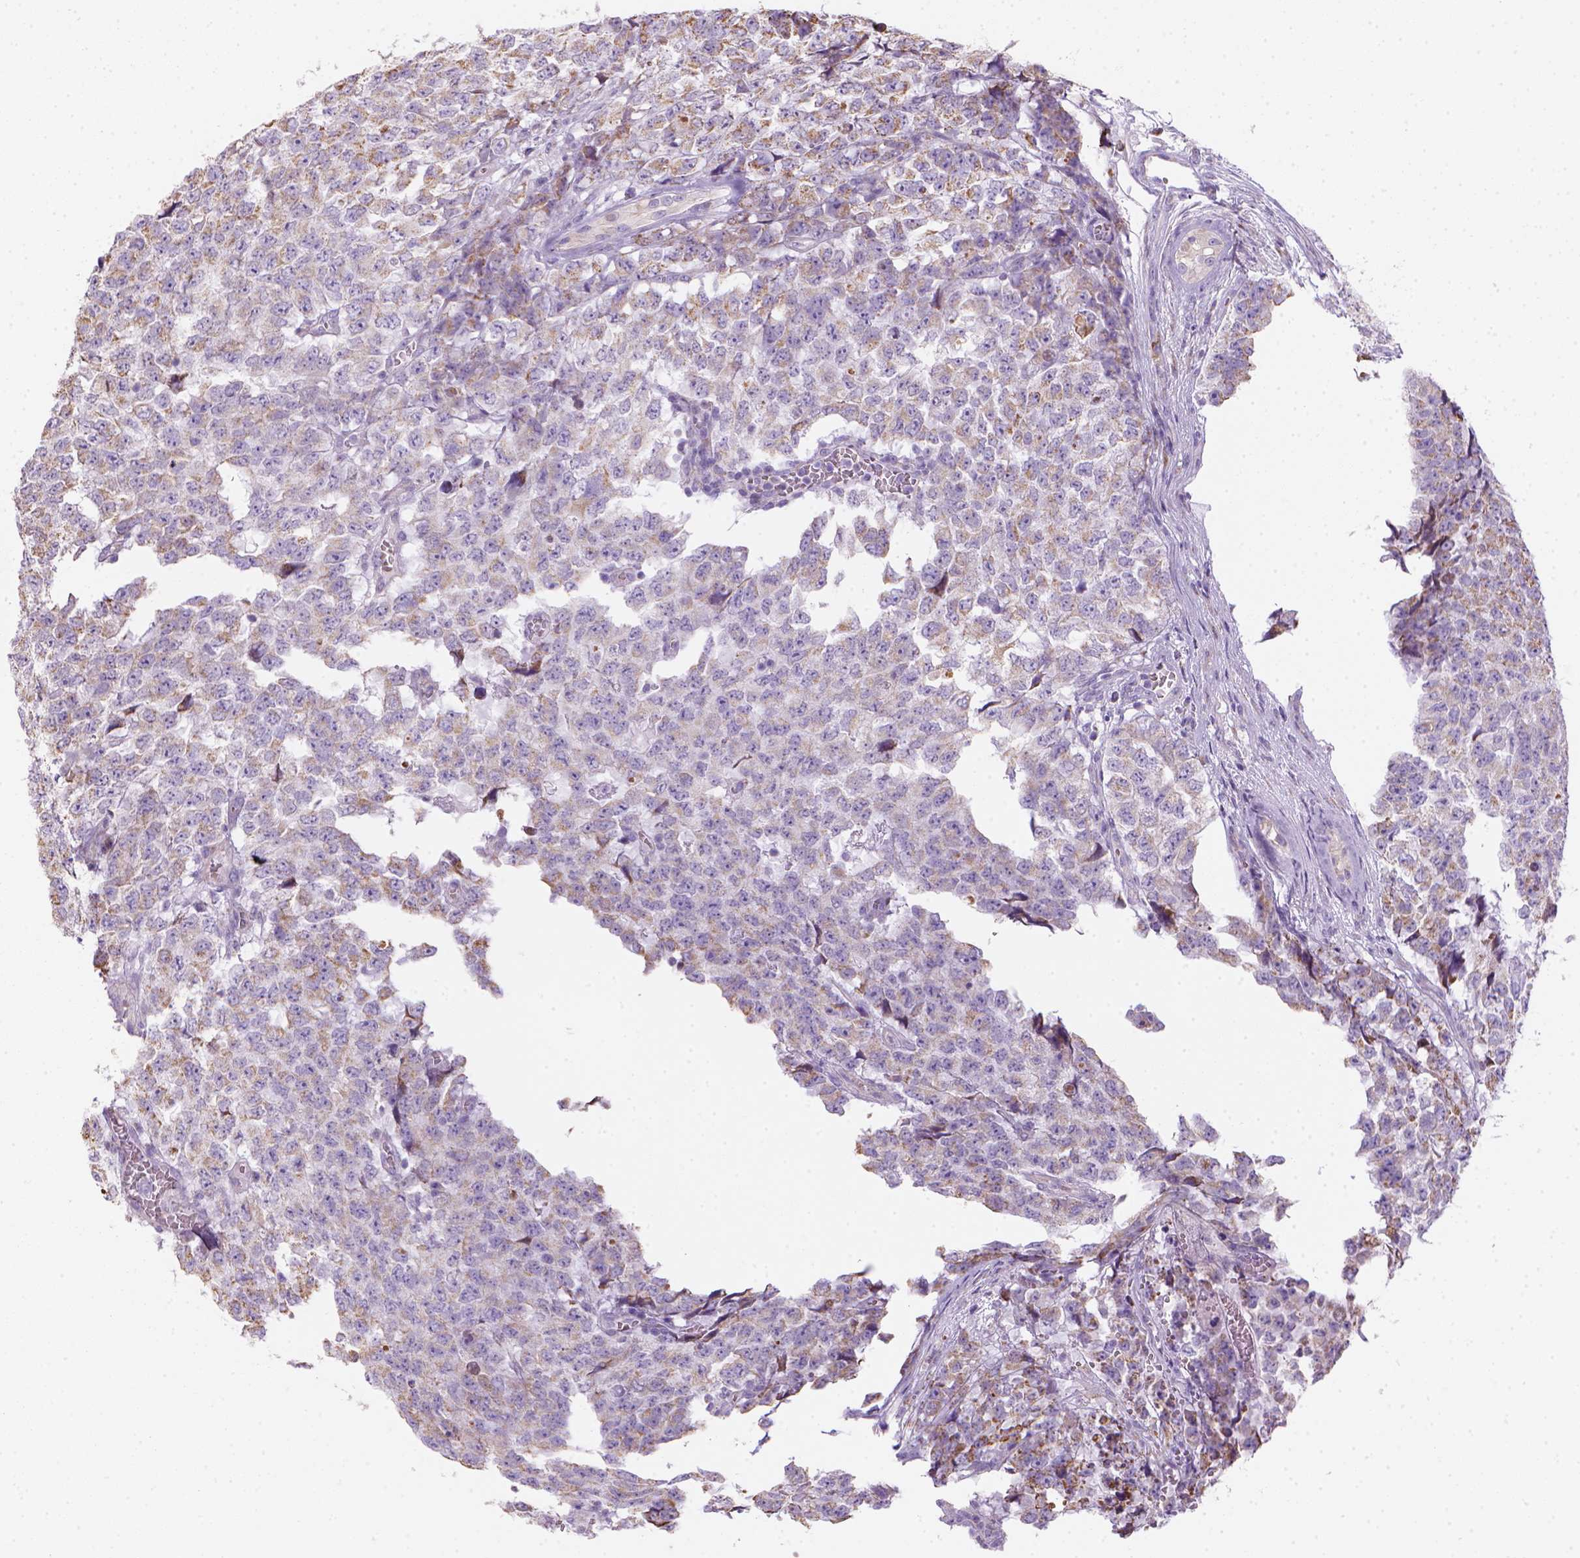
{"staining": {"intensity": "weak", "quantity": "25%-75%", "location": "cytoplasmic/membranous"}, "tissue": "testis cancer", "cell_type": "Tumor cells", "image_type": "cancer", "snomed": [{"axis": "morphology", "description": "Carcinoma, Embryonal, NOS"}, {"axis": "topography", "description": "Testis"}], "caption": "Testis cancer stained with DAB (3,3'-diaminobenzidine) immunohistochemistry (IHC) reveals low levels of weak cytoplasmic/membranous staining in about 25%-75% of tumor cells.", "gene": "CES2", "patient": {"sex": "male", "age": 23}}